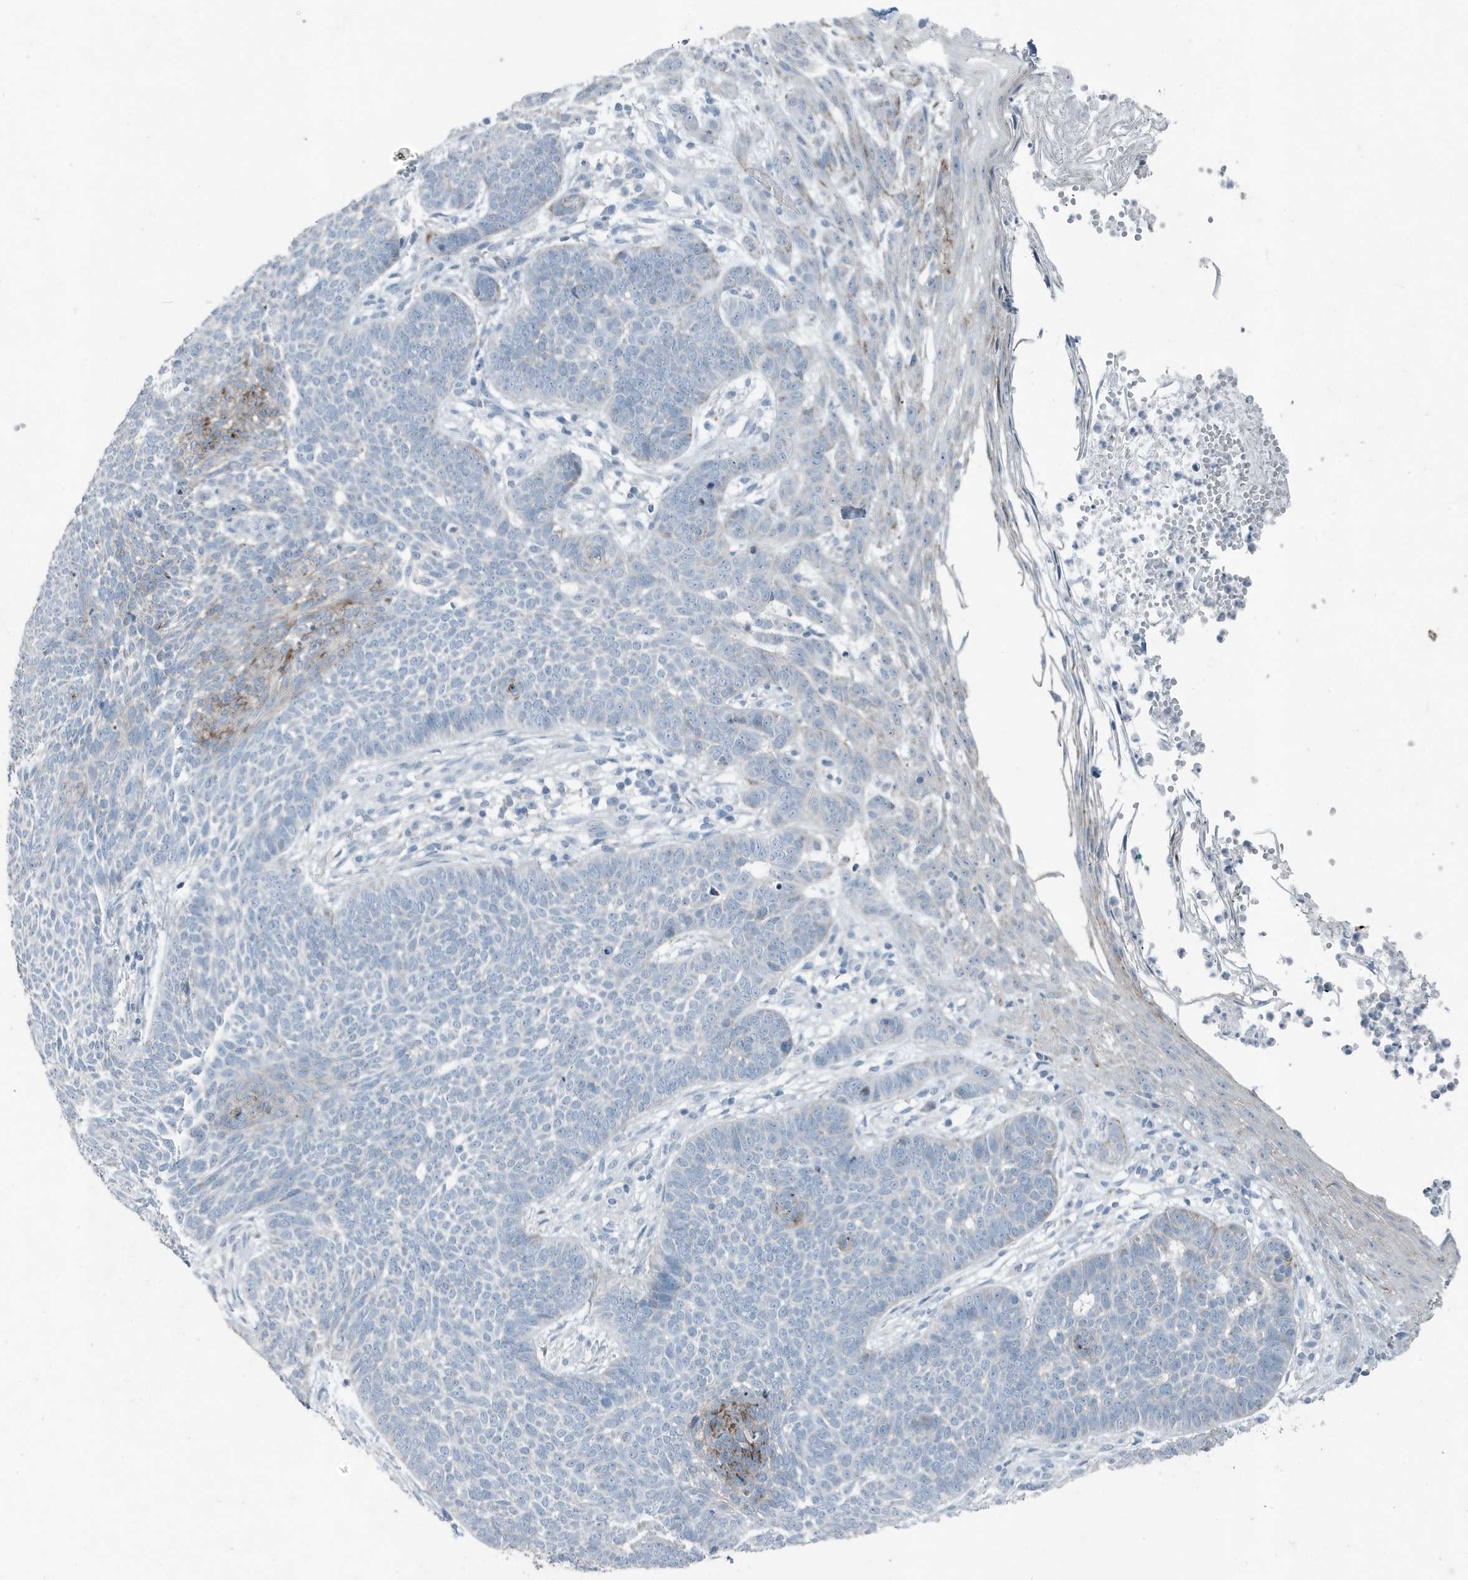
{"staining": {"intensity": "negative", "quantity": "none", "location": "none"}, "tissue": "skin cancer", "cell_type": "Tumor cells", "image_type": "cancer", "snomed": [{"axis": "morphology", "description": "Normal tissue, NOS"}, {"axis": "morphology", "description": "Basal cell carcinoma"}, {"axis": "topography", "description": "Skin"}], "caption": "A photomicrograph of skin cancer (basal cell carcinoma) stained for a protein shows no brown staining in tumor cells.", "gene": "FAM162A", "patient": {"sex": "male", "age": 64}}